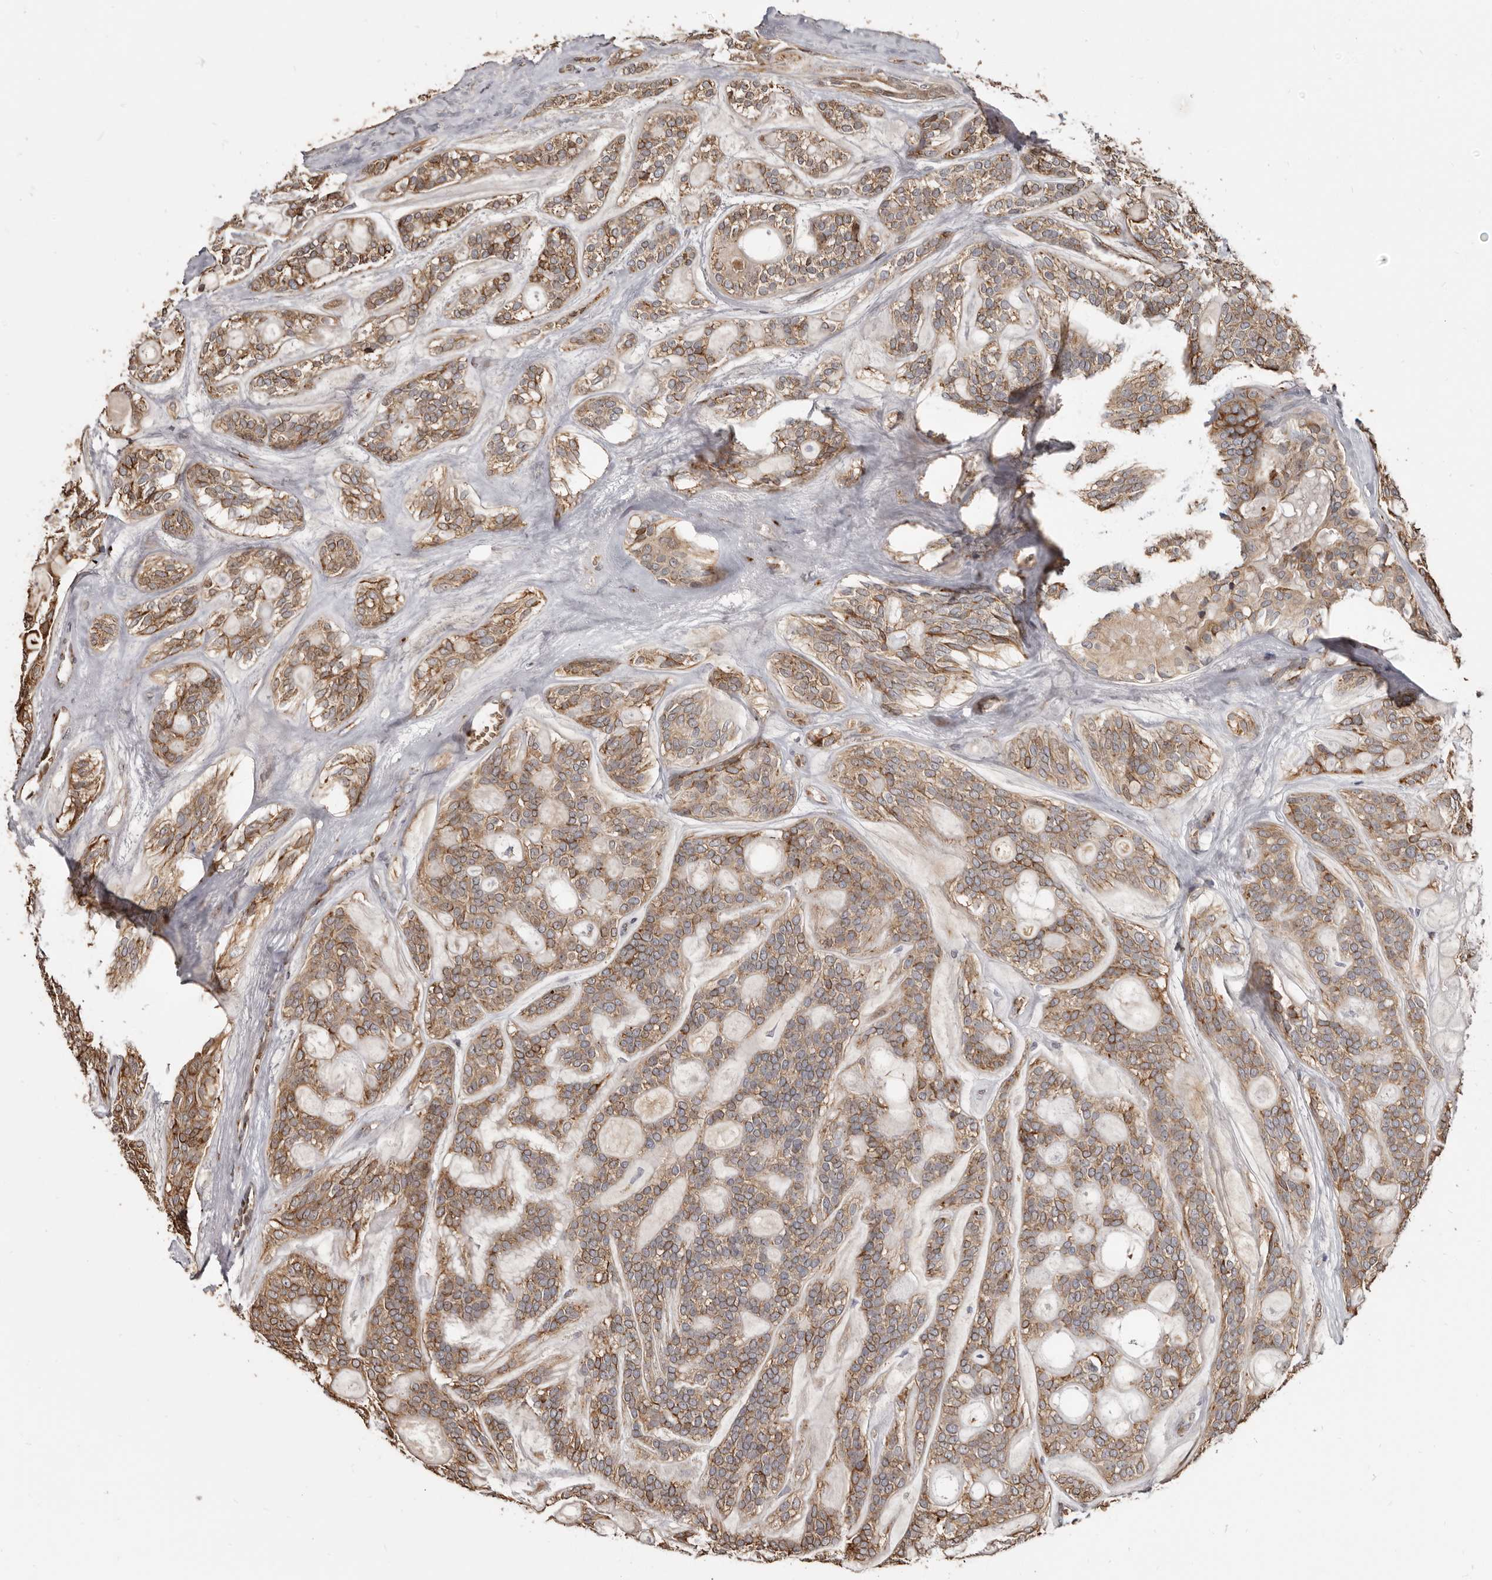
{"staining": {"intensity": "moderate", "quantity": ">75%", "location": "cytoplasmic/membranous"}, "tissue": "head and neck cancer", "cell_type": "Tumor cells", "image_type": "cancer", "snomed": [{"axis": "morphology", "description": "Adenocarcinoma, NOS"}, {"axis": "topography", "description": "Head-Neck"}], "caption": "This micrograph shows head and neck adenocarcinoma stained with immunohistochemistry to label a protein in brown. The cytoplasmic/membranous of tumor cells show moderate positivity for the protein. Nuclei are counter-stained blue.", "gene": "ENTREP1", "patient": {"sex": "male", "age": 66}}